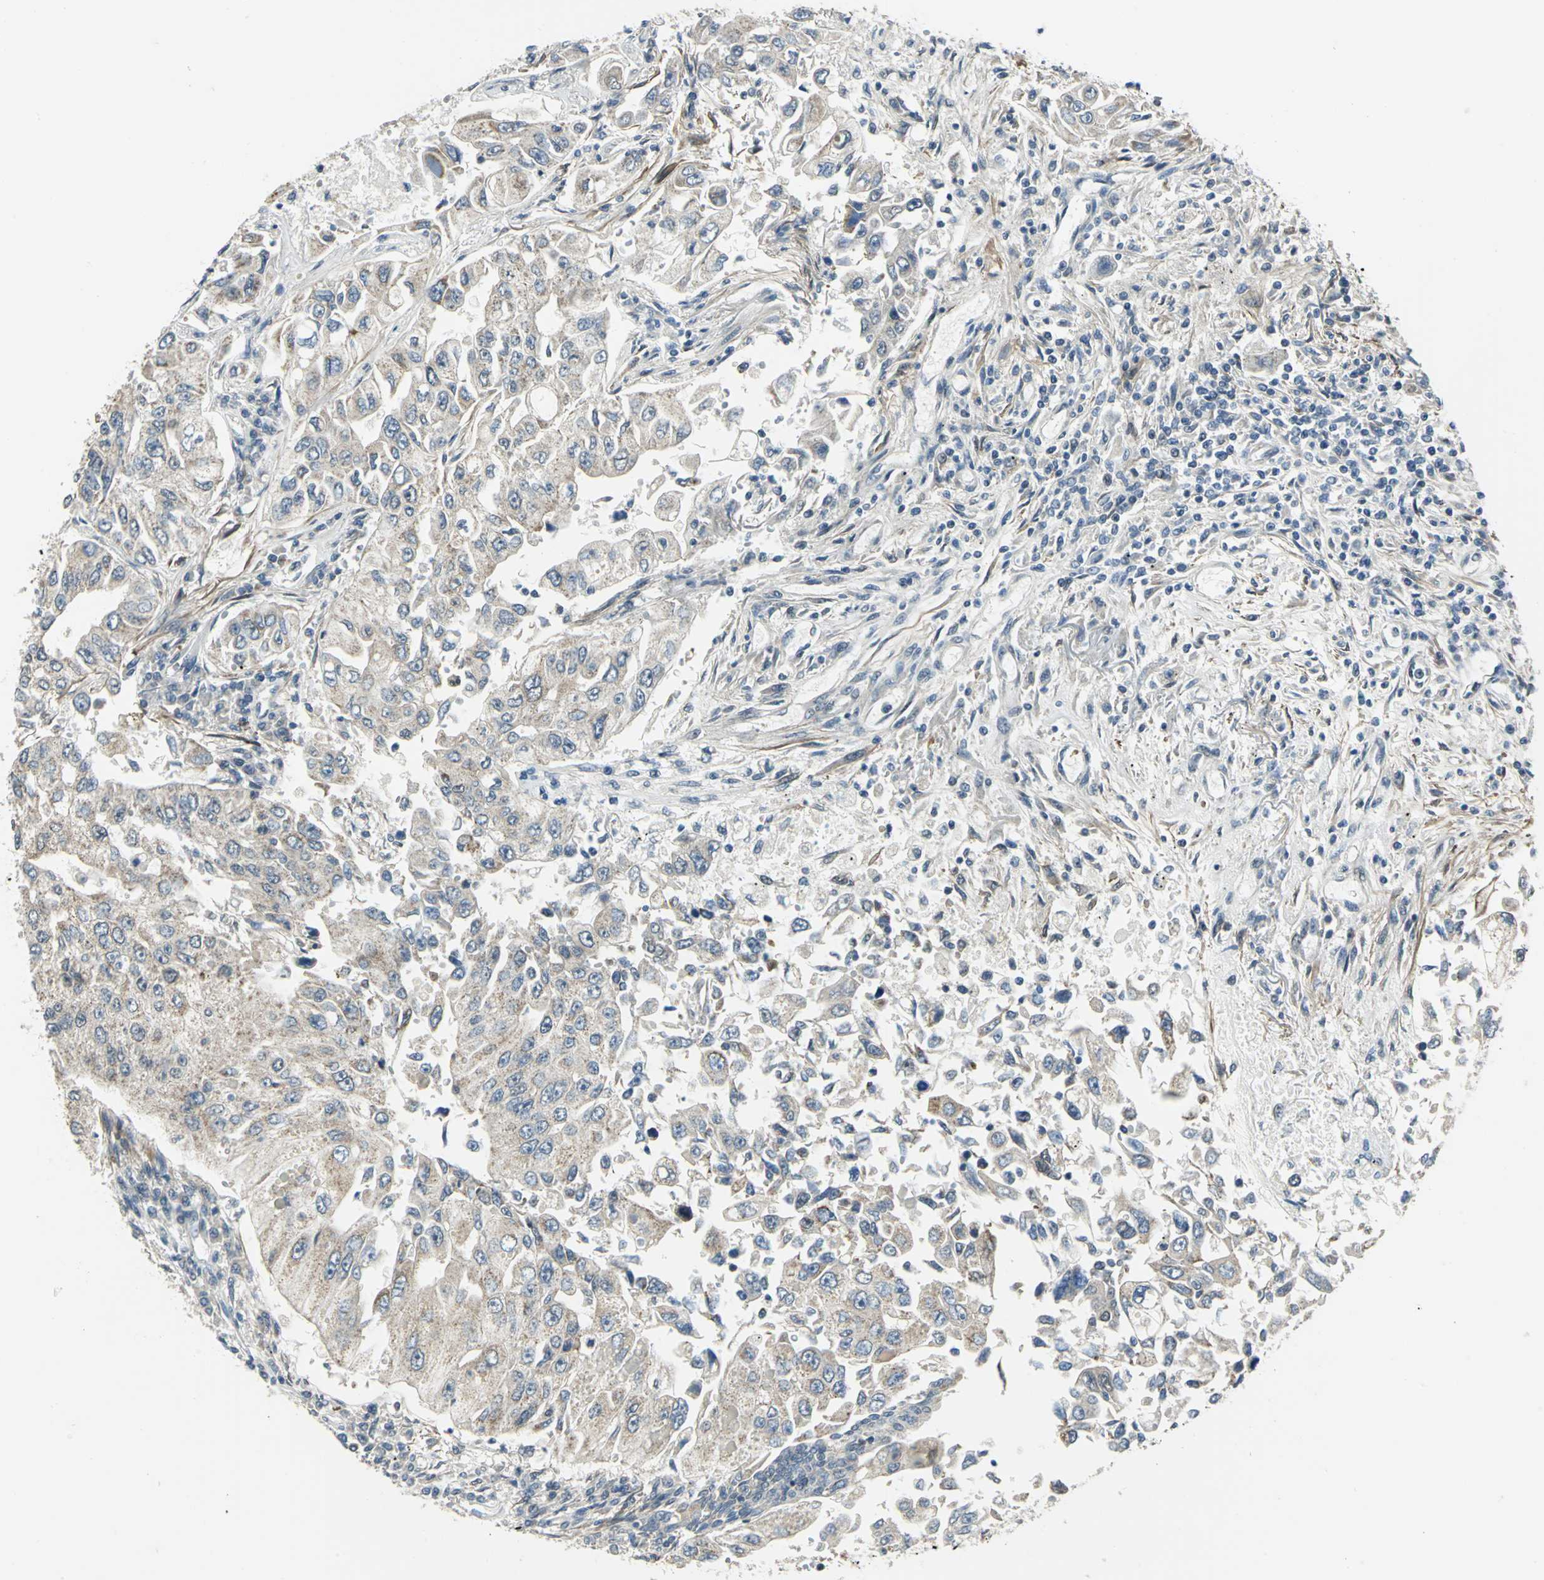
{"staining": {"intensity": "weak", "quantity": "25%-75%", "location": "cytoplasmic/membranous"}, "tissue": "lung cancer", "cell_type": "Tumor cells", "image_type": "cancer", "snomed": [{"axis": "morphology", "description": "Adenocarcinoma, NOS"}, {"axis": "topography", "description": "Lung"}], "caption": "Protein expression analysis of human lung cancer reveals weak cytoplasmic/membranous expression in approximately 25%-75% of tumor cells.", "gene": "MTA1", "patient": {"sex": "male", "age": 84}}